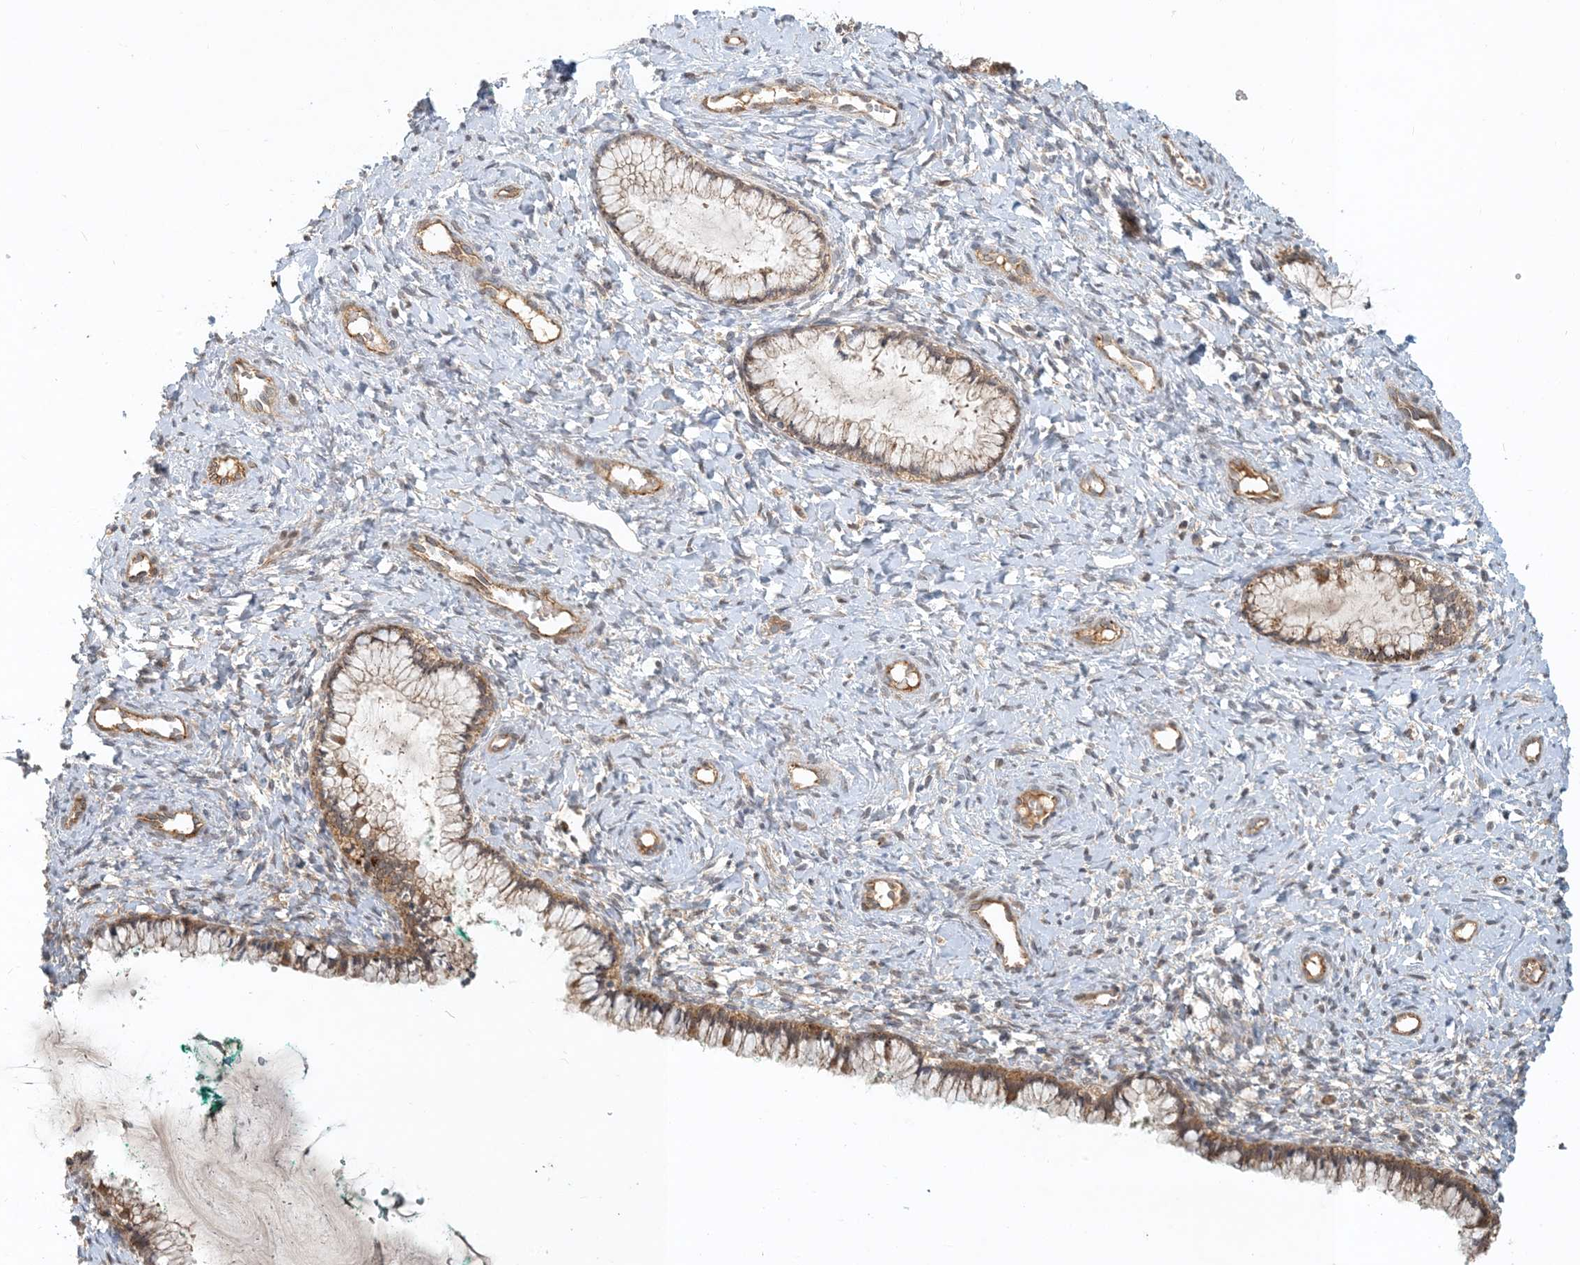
{"staining": {"intensity": "moderate", "quantity": "25%-75%", "location": "cytoplasmic/membranous"}, "tissue": "cervix", "cell_type": "Glandular cells", "image_type": "normal", "snomed": [{"axis": "morphology", "description": "Normal tissue, NOS"}, {"axis": "morphology", "description": "Adenocarcinoma, NOS"}, {"axis": "topography", "description": "Cervix"}], "caption": "This is a photomicrograph of immunohistochemistry staining of normal cervix, which shows moderate expression in the cytoplasmic/membranous of glandular cells.", "gene": "ZBTB3", "patient": {"sex": "female", "age": 29}}